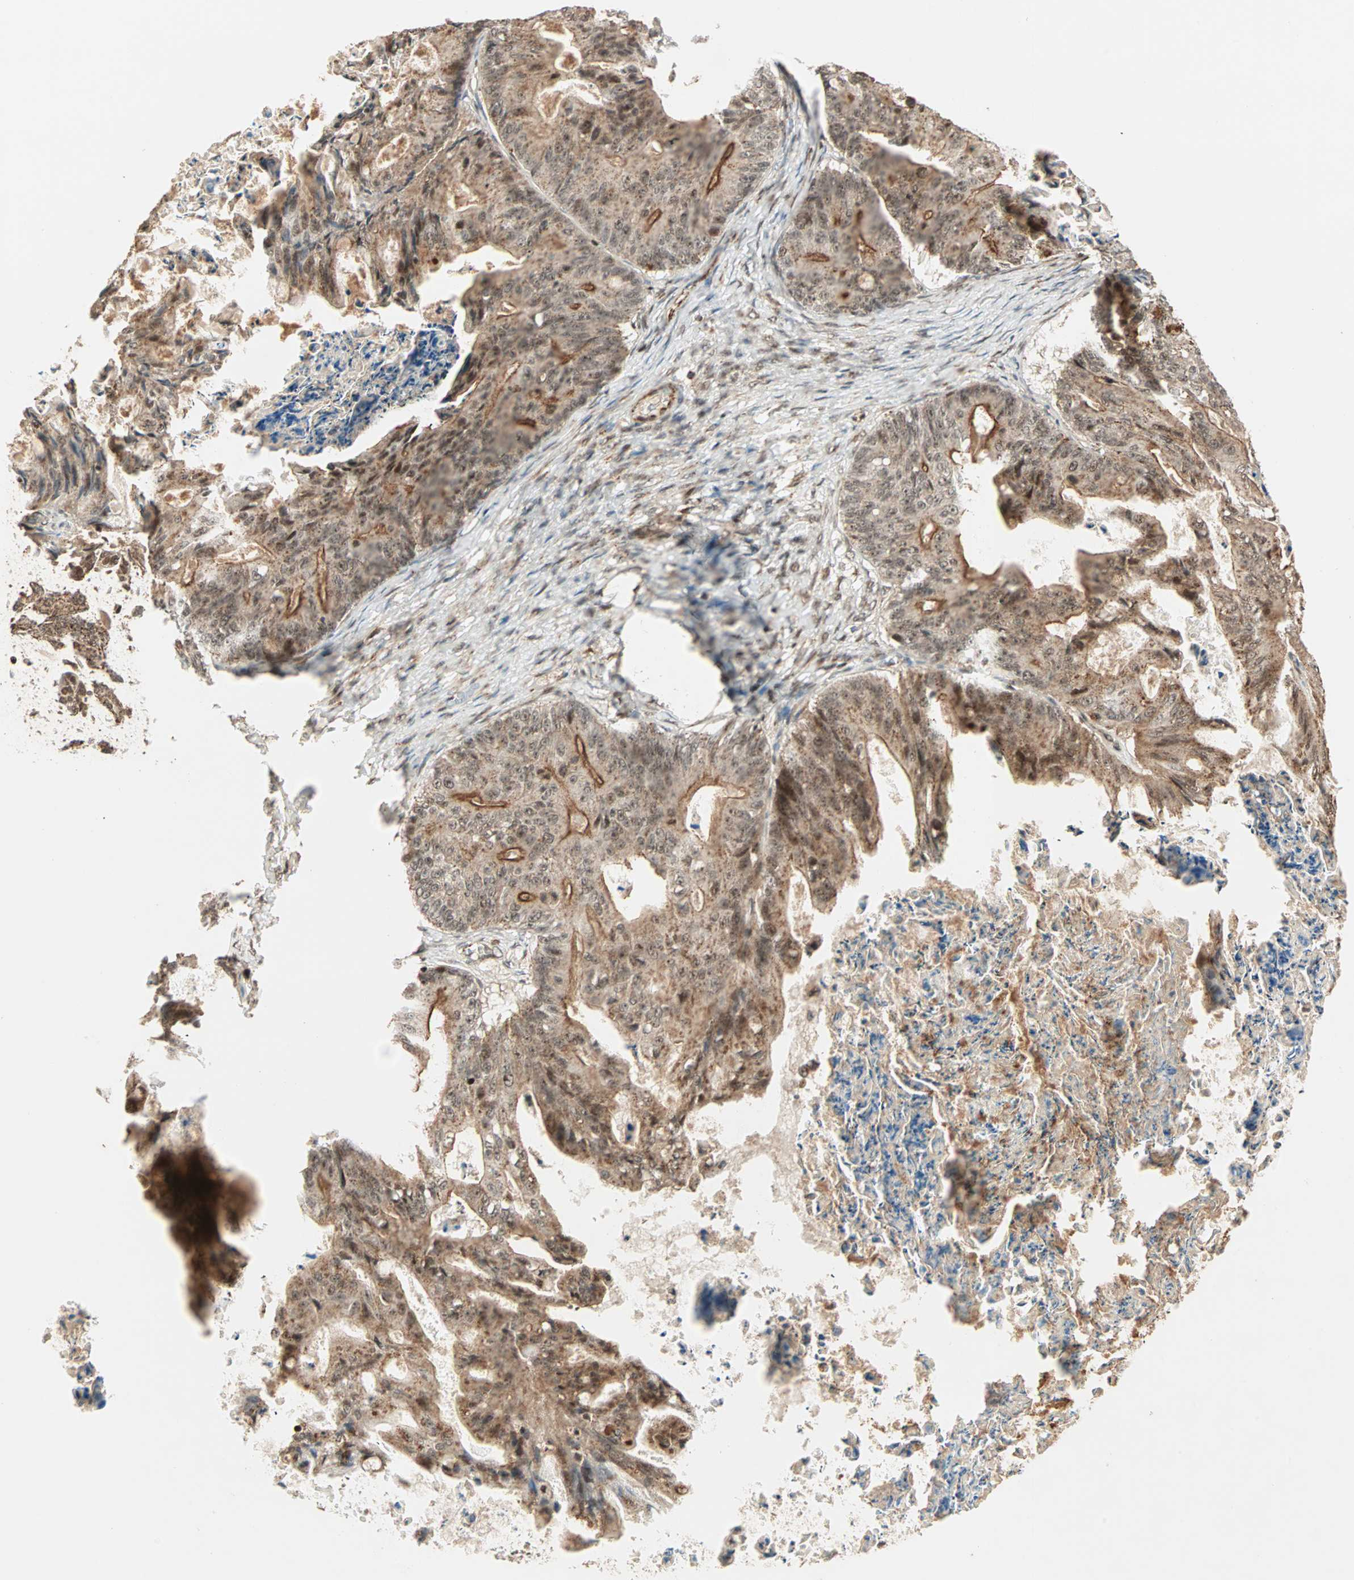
{"staining": {"intensity": "moderate", "quantity": ">75%", "location": "cytoplasmic/membranous,nuclear"}, "tissue": "ovarian cancer", "cell_type": "Tumor cells", "image_type": "cancer", "snomed": [{"axis": "morphology", "description": "Cystadenocarcinoma, mucinous, NOS"}, {"axis": "topography", "description": "Ovary"}], "caption": "Protein analysis of ovarian mucinous cystadenocarcinoma tissue displays moderate cytoplasmic/membranous and nuclear staining in approximately >75% of tumor cells. (DAB IHC with brightfield microscopy, high magnification).", "gene": "ZBED9", "patient": {"sex": "female", "age": 37}}